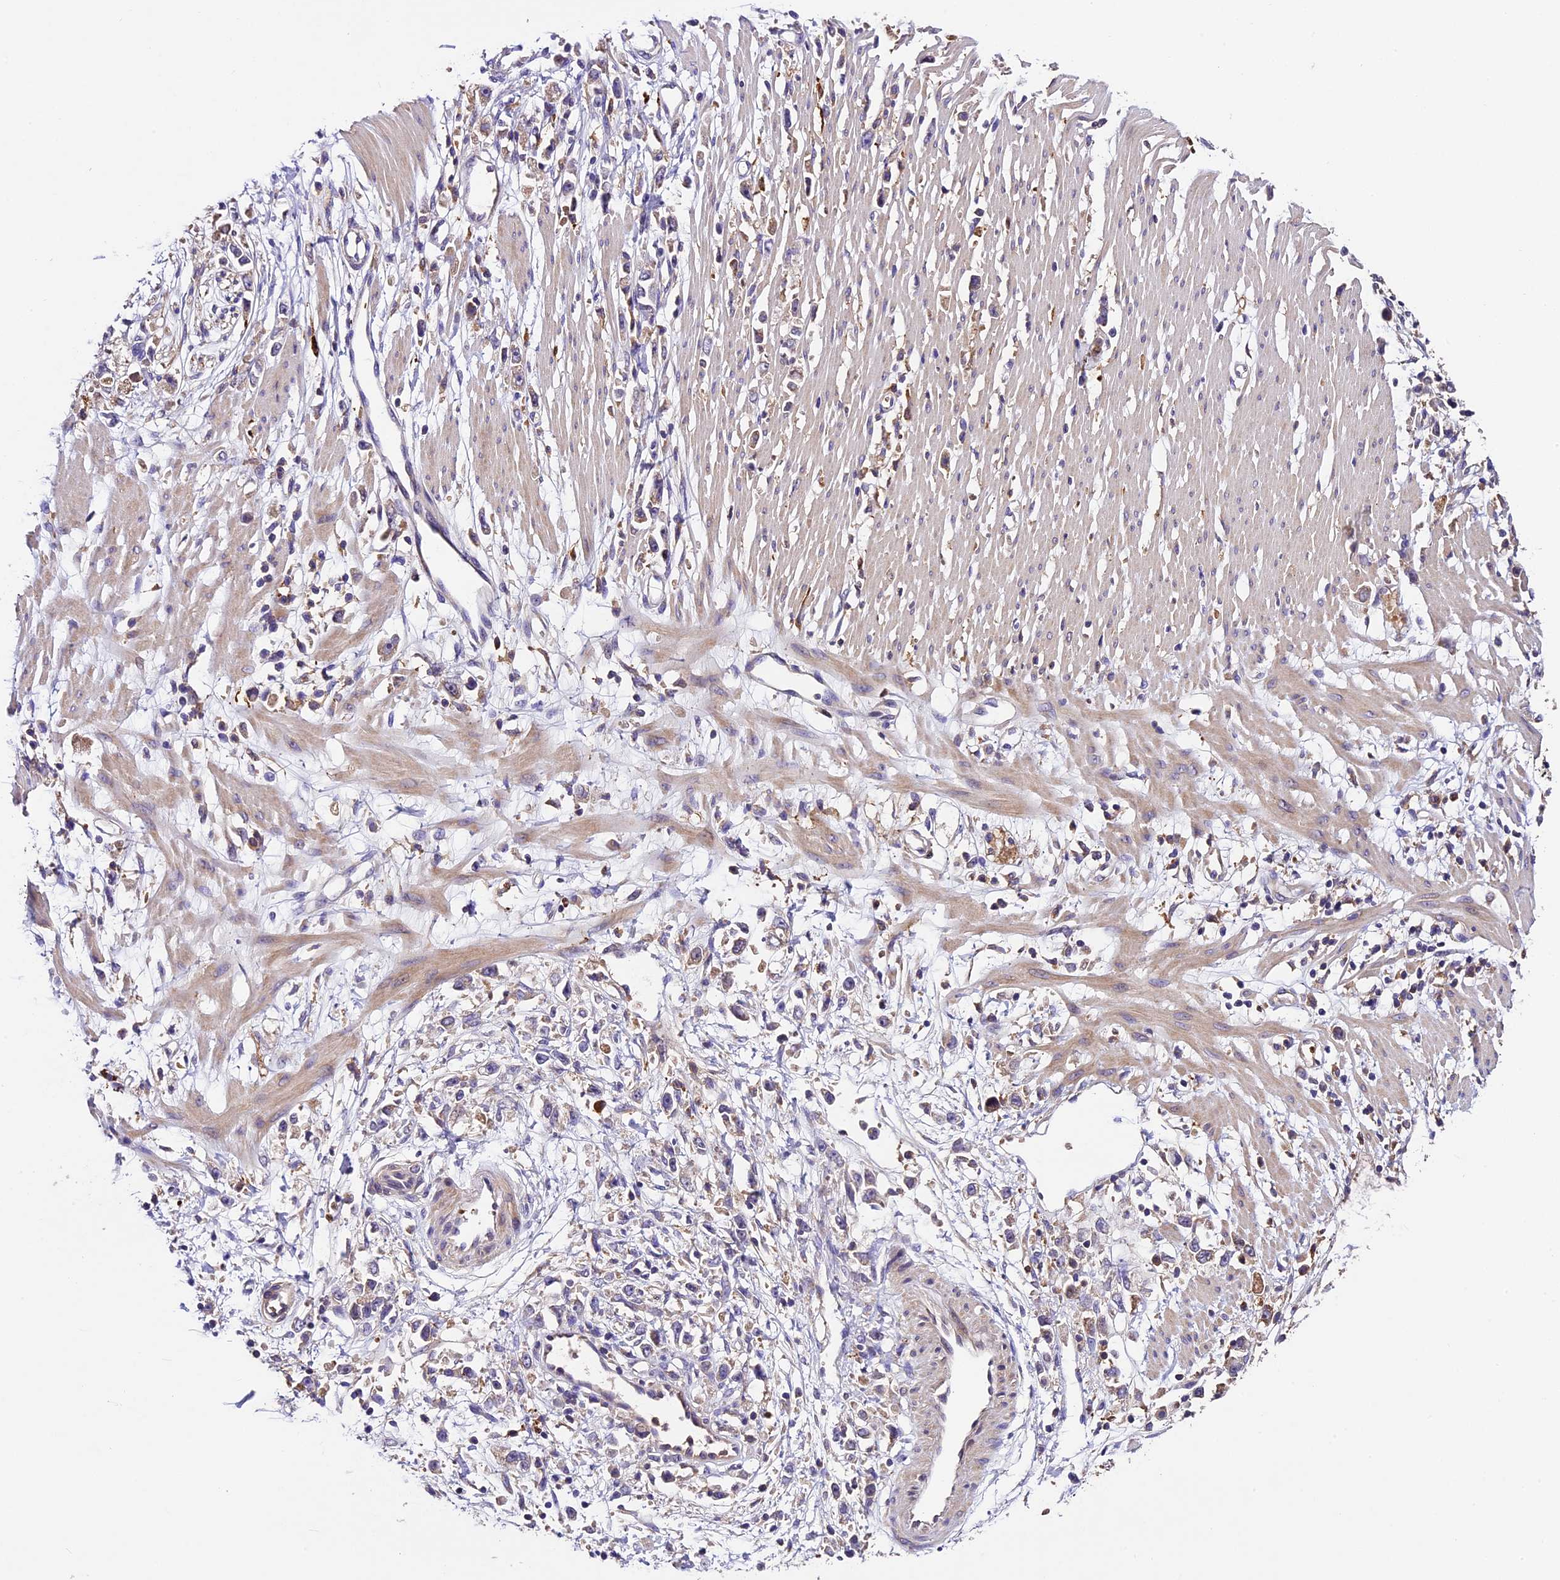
{"staining": {"intensity": "negative", "quantity": "none", "location": "none"}, "tissue": "stomach cancer", "cell_type": "Tumor cells", "image_type": "cancer", "snomed": [{"axis": "morphology", "description": "Adenocarcinoma, NOS"}, {"axis": "topography", "description": "Stomach"}], "caption": "The micrograph demonstrates no significant expression in tumor cells of stomach adenocarcinoma. (DAB immunohistochemistry with hematoxylin counter stain).", "gene": "CILP2", "patient": {"sex": "female", "age": 59}}